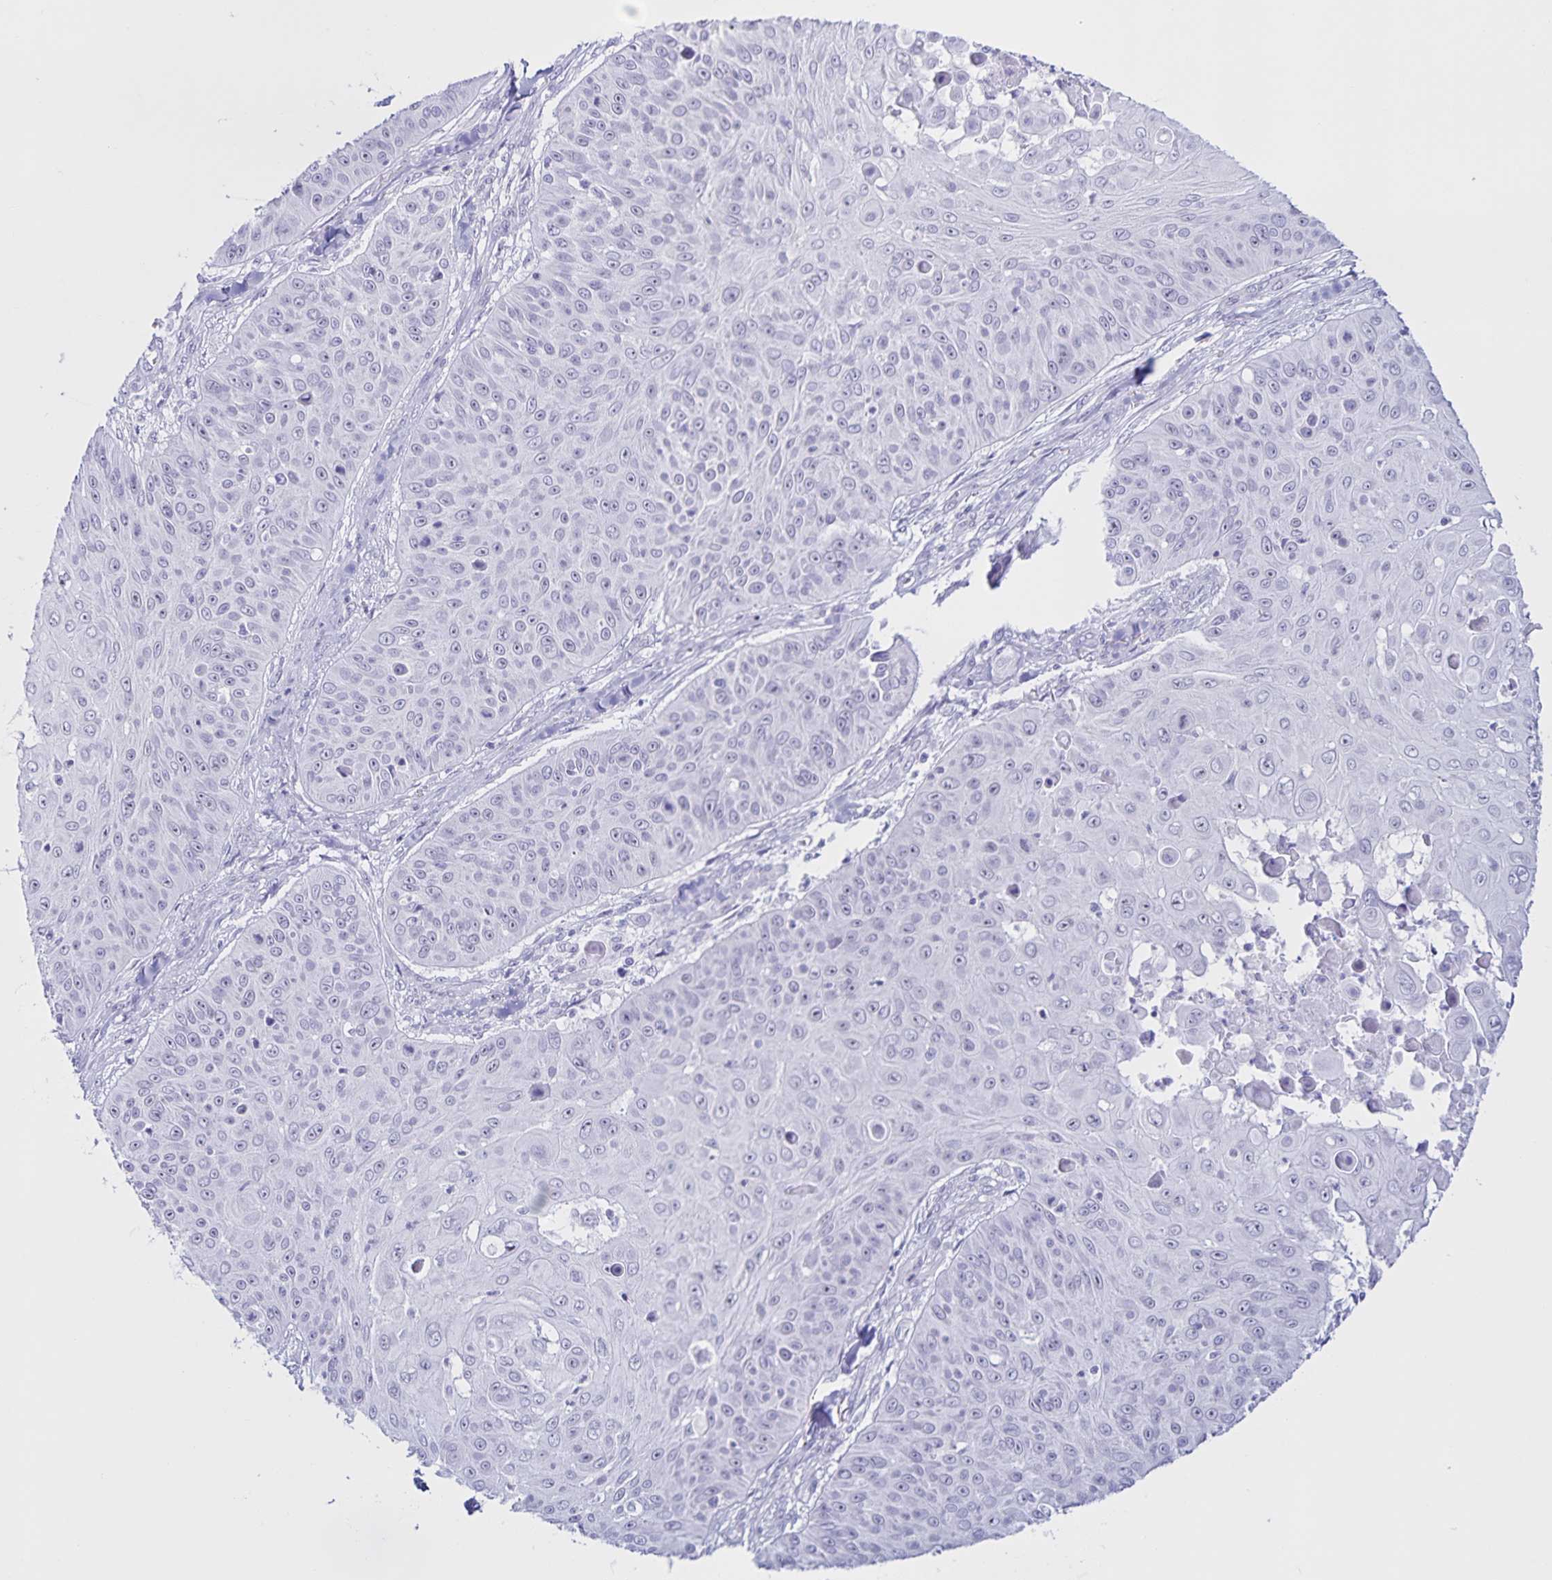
{"staining": {"intensity": "negative", "quantity": "none", "location": "none"}, "tissue": "skin cancer", "cell_type": "Tumor cells", "image_type": "cancer", "snomed": [{"axis": "morphology", "description": "Squamous cell carcinoma, NOS"}, {"axis": "topography", "description": "Skin"}], "caption": "Skin cancer (squamous cell carcinoma) was stained to show a protein in brown. There is no significant positivity in tumor cells.", "gene": "FAM170A", "patient": {"sex": "male", "age": 82}}